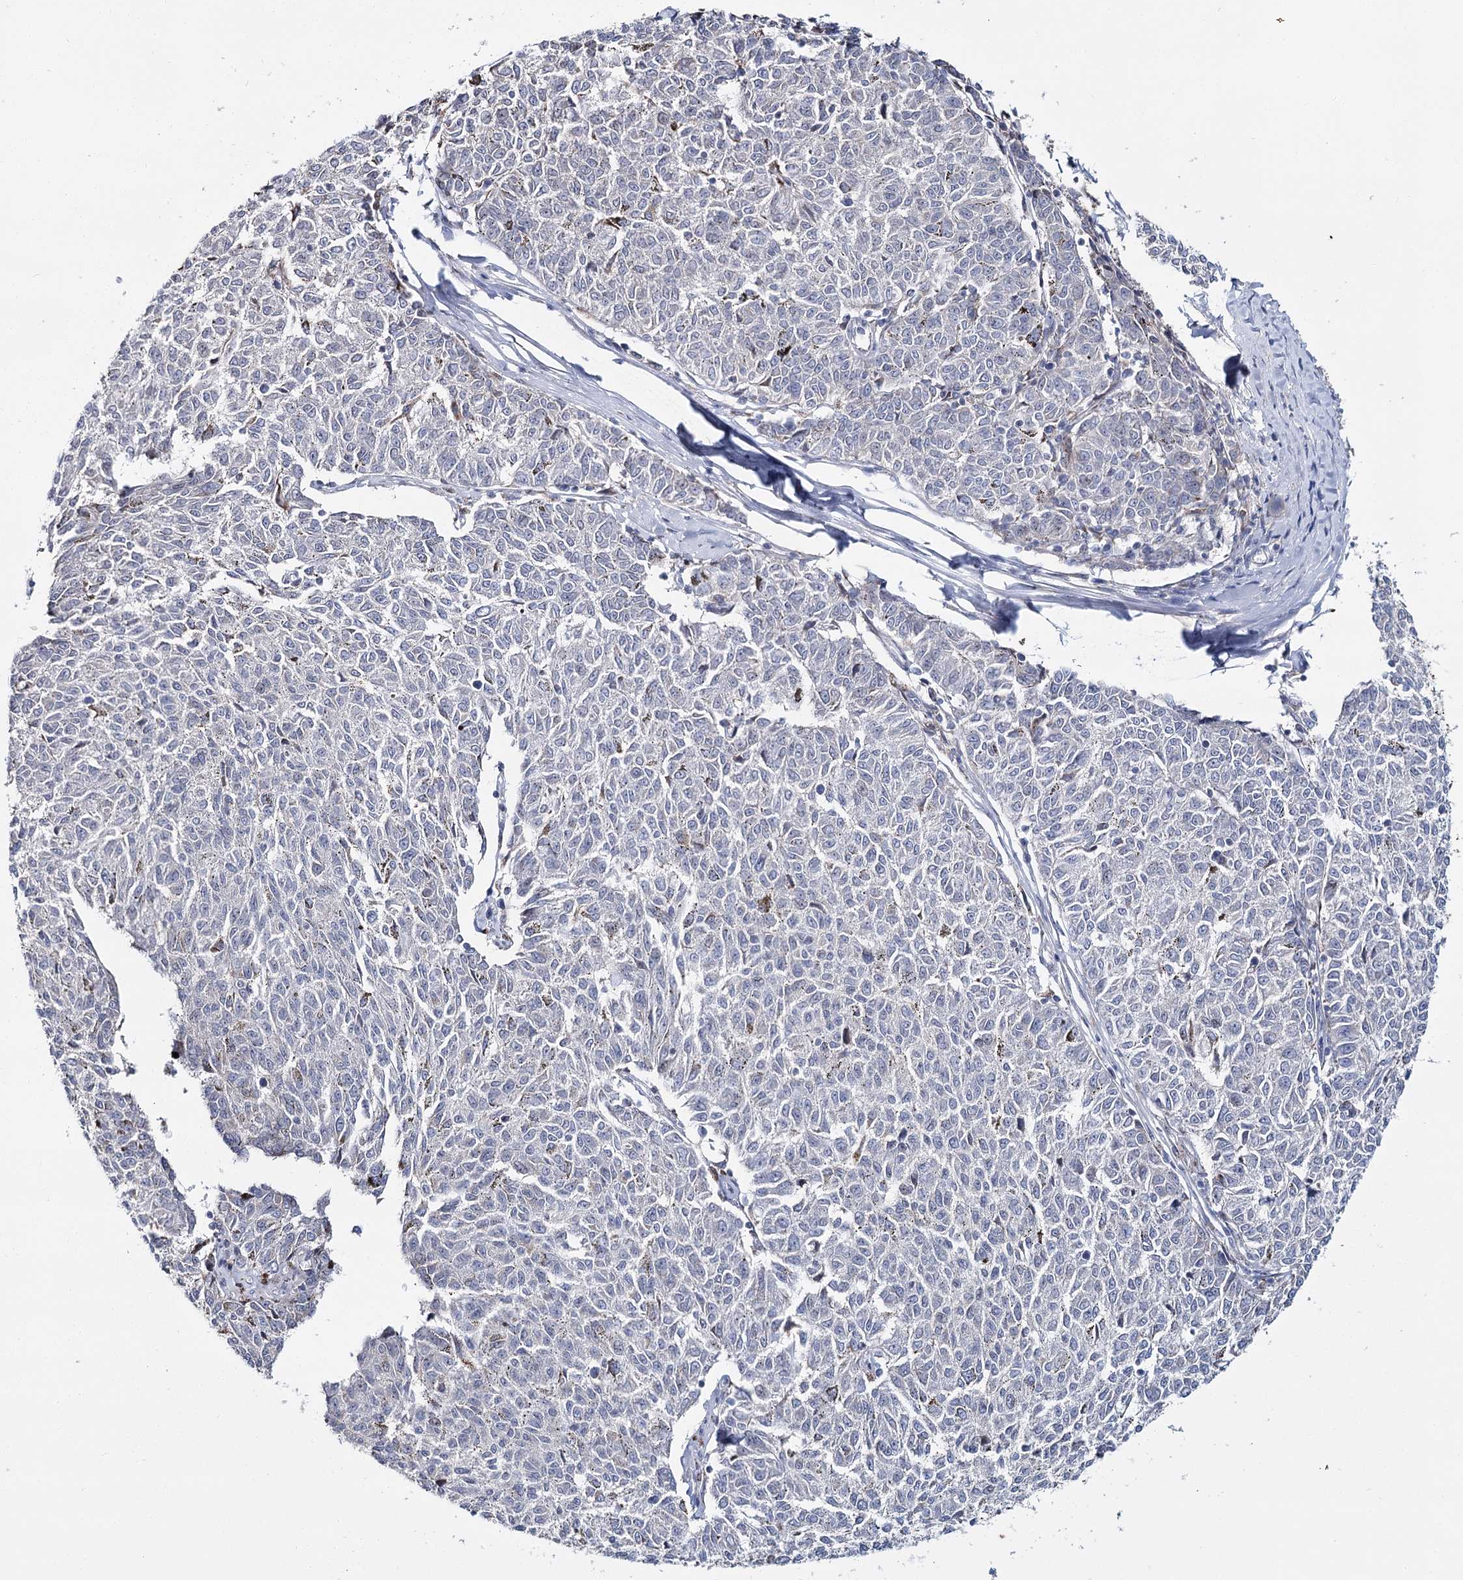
{"staining": {"intensity": "negative", "quantity": "none", "location": "none"}, "tissue": "melanoma", "cell_type": "Tumor cells", "image_type": "cancer", "snomed": [{"axis": "morphology", "description": "Malignant melanoma, NOS"}, {"axis": "topography", "description": "Skin"}], "caption": "The image reveals no staining of tumor cells in malignant melanoma.", "gene": "CPLANE1", "patient": {"sex": "female", "age": 72}}